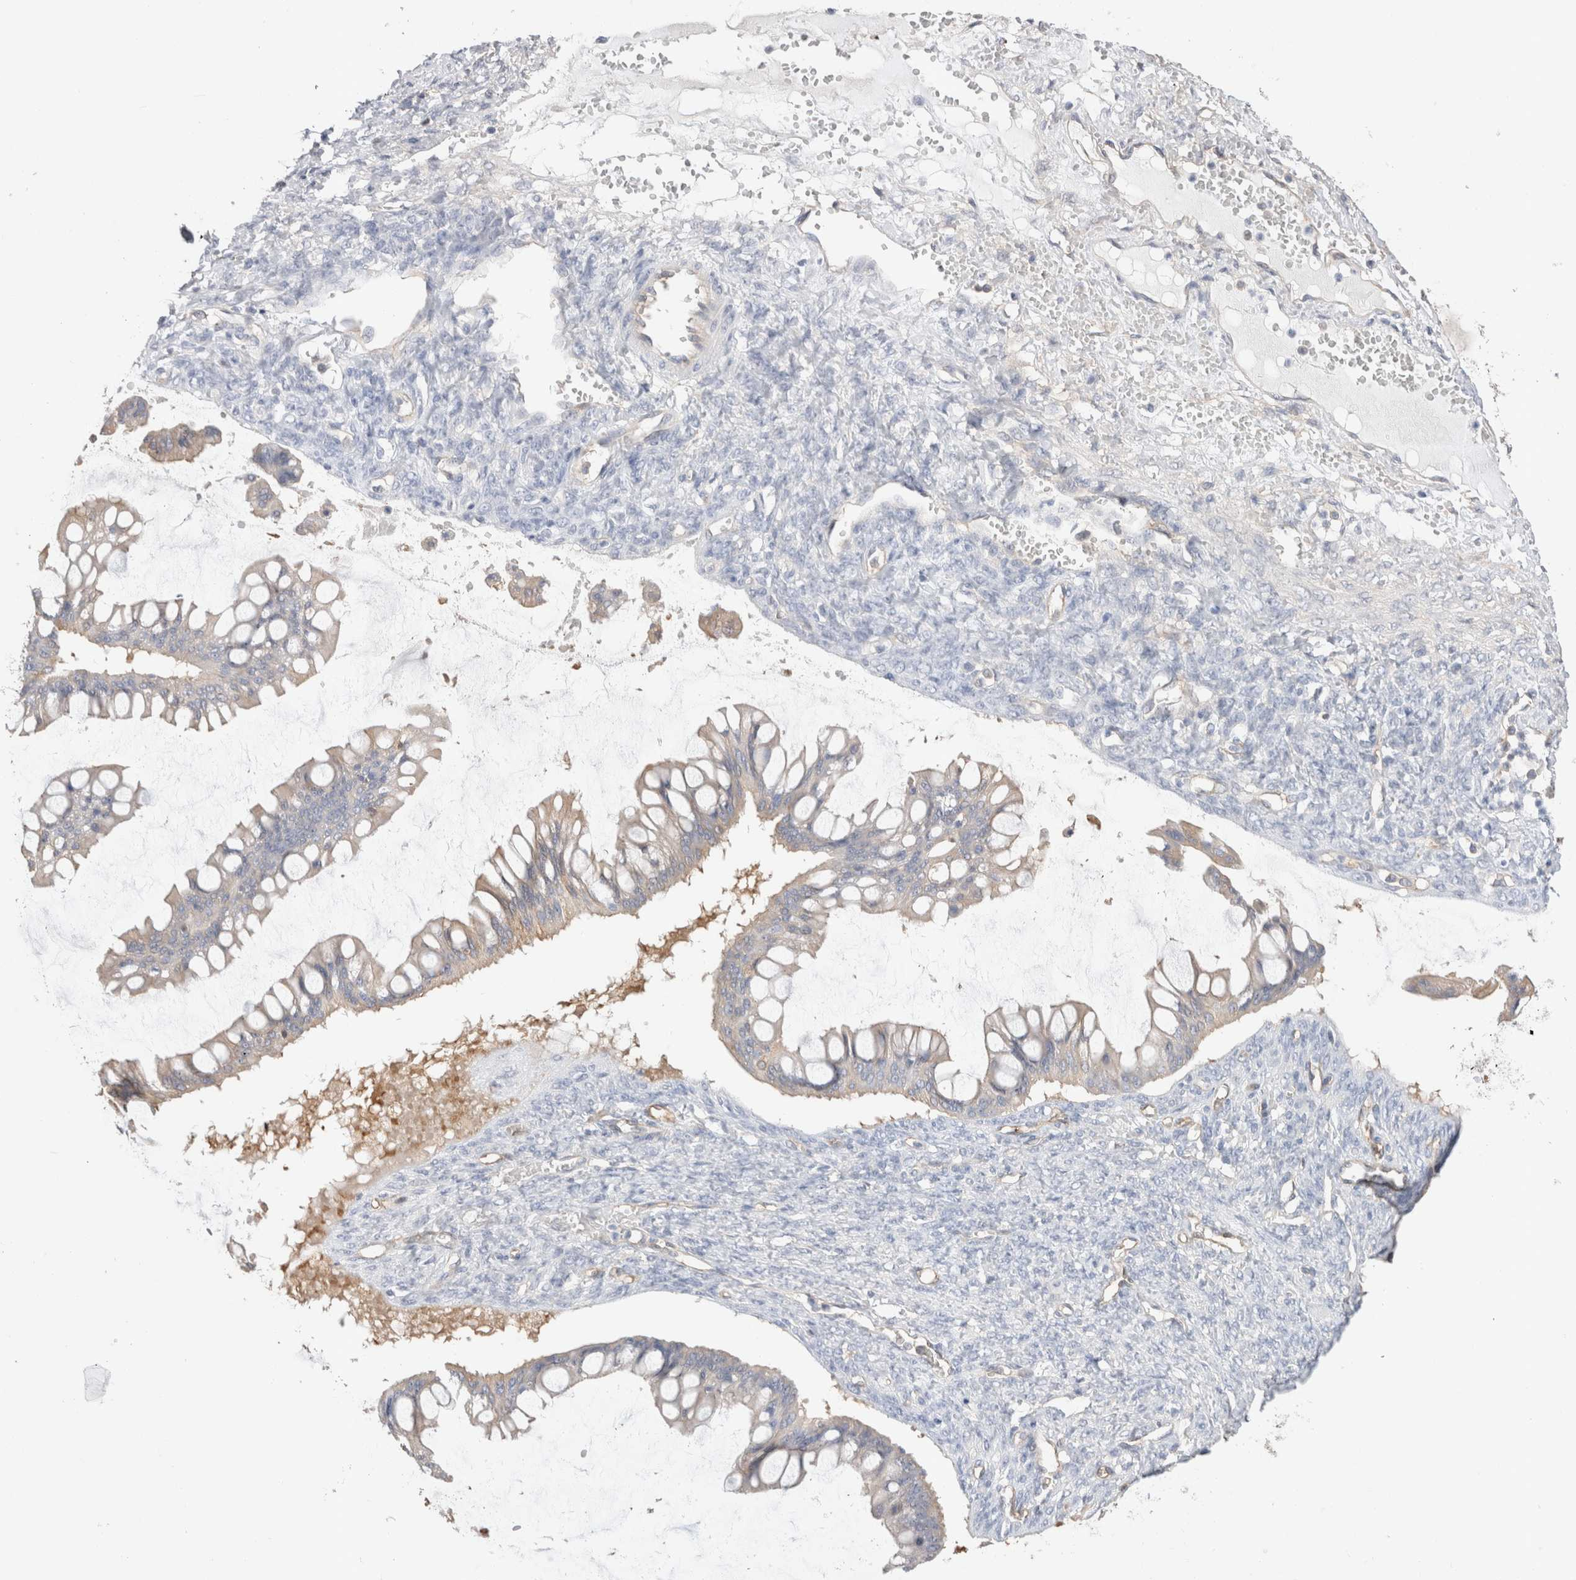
{"staining": {"intensity": "weak", "quantity": "<25%", "location": "cytoplasmic/membranous"}, "tissue": "ovarian cancer", "cell_type": "Tumor cells", "image_type": "cancer", "snomed": [{"axis": "morphology", "description": "Cystadenocarcinoma, mucinous, NOS"}, {"axis": "topography", "description": "Ovary"}], "caption": "Human ovarian mucinous cystadenocarcinoma stained for a protein using immunohistochemistry (IHC) shows no expression in tumor cells.", "gene": "CAPN2", "patient": {"sex": "female", "age": 73}}